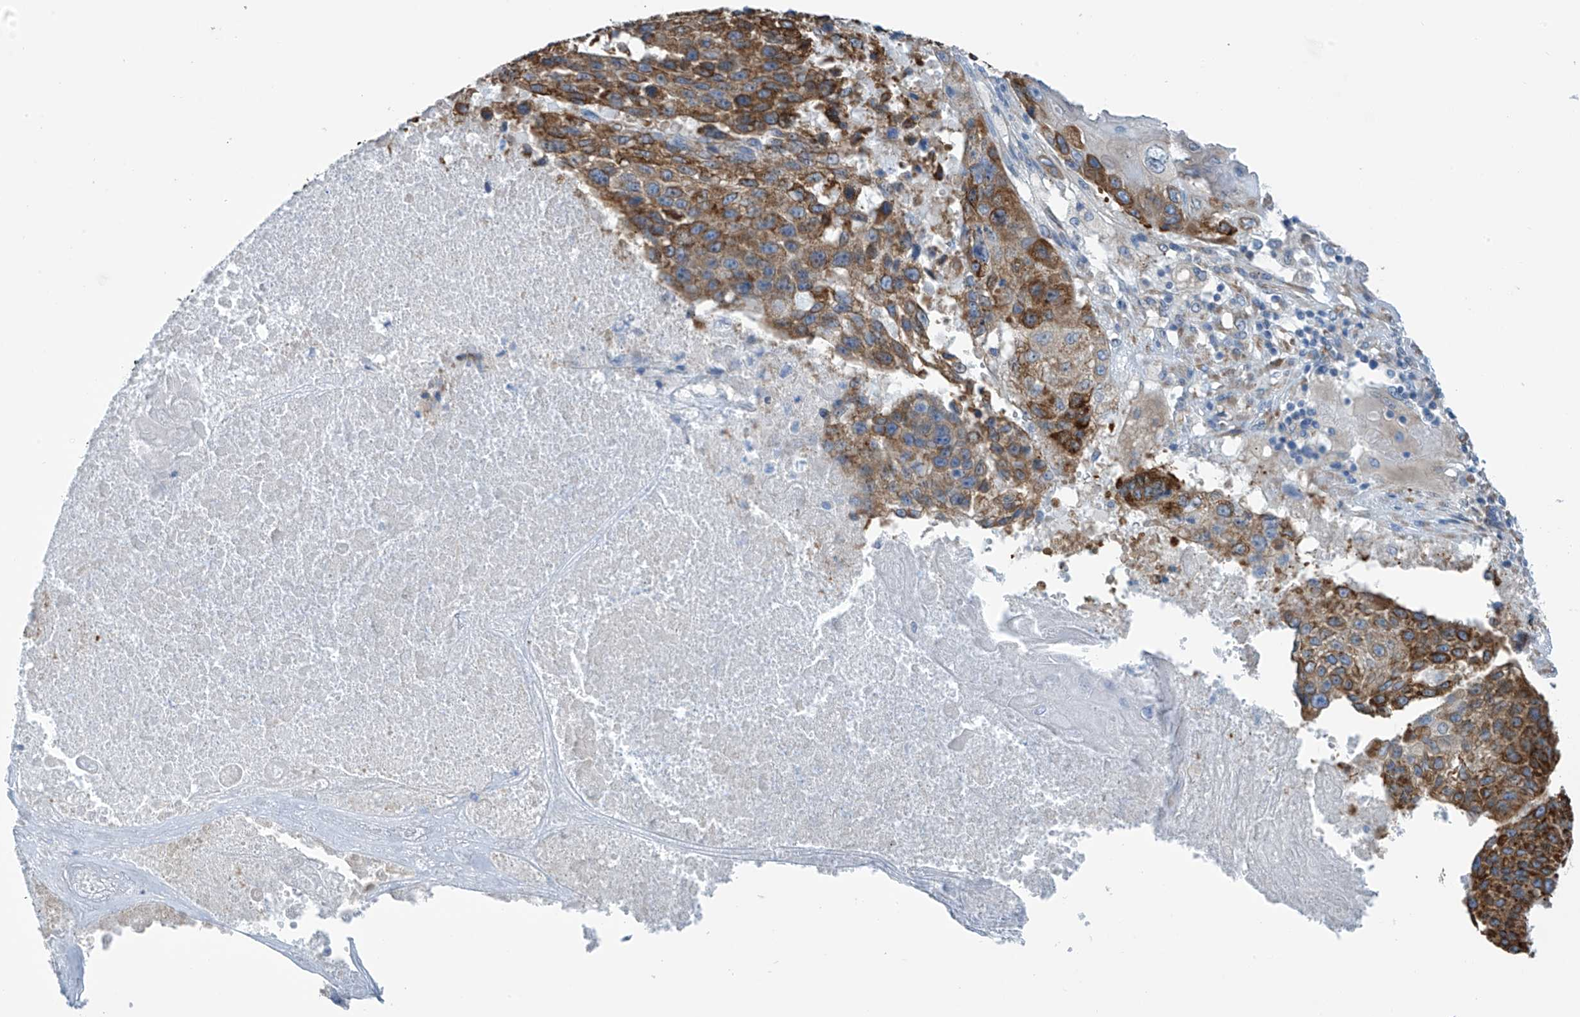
{"staining": {"intensity": "strong", "quantity": "25%-75%", "location": "cytoplasmic/membranous"}, "tissue": "lung cancer", "cell_type": "Tumor cells", "image_type": "cancer", "snomed": [{"axis": "morphology", "description": "Squamous cell carcinoma, NOS"}, {"axis": "topography", "description": "Lung"}], "caption": "Lung squamous cell carcinoma stained for a protein (brown) reveals strong cytoplasmic/membranous positive positivity in approximately 25%-75% of tumor cells.", "gene": "RCN2", "patient": {"sex": "male", "age": 61}}